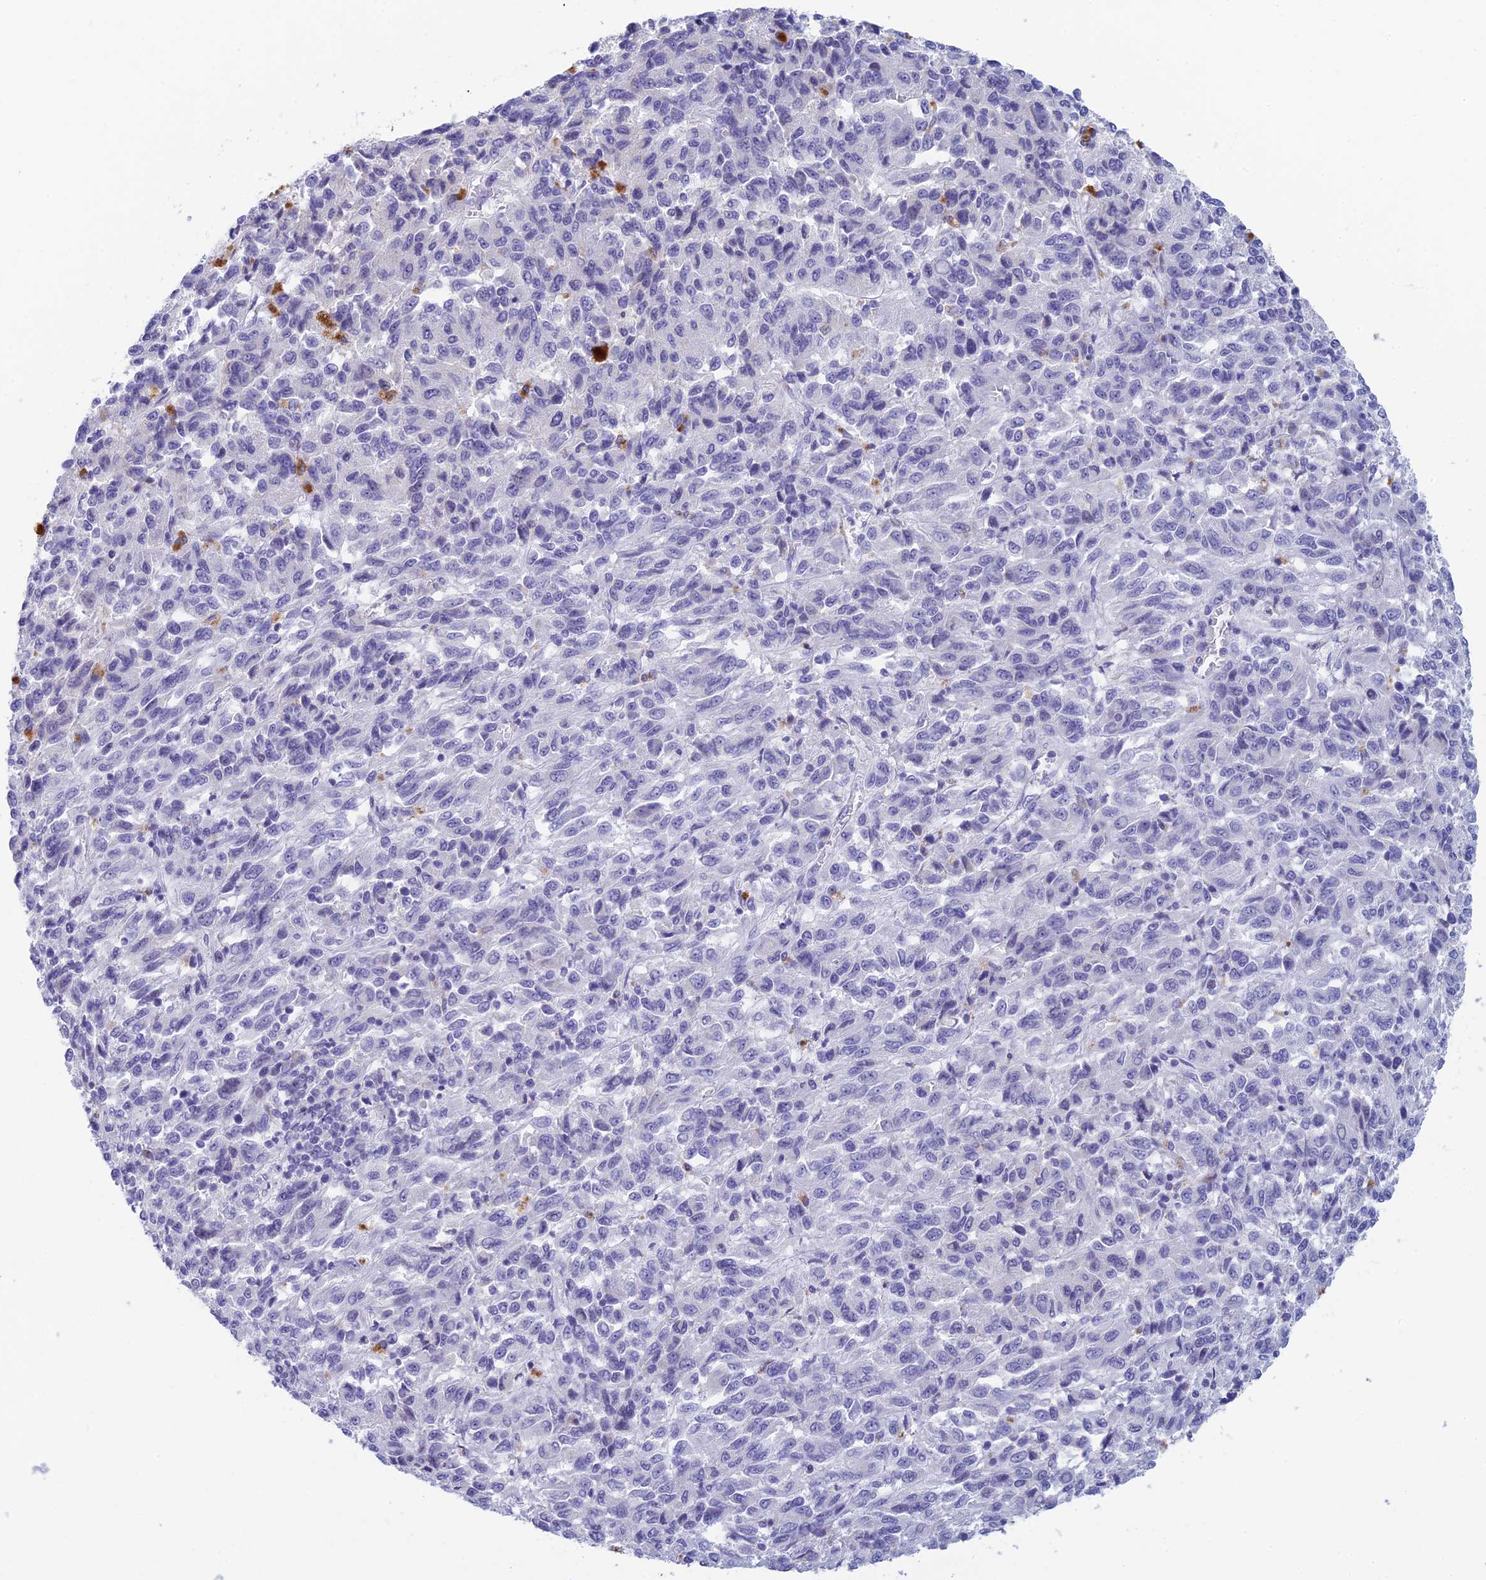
{"staining": {"intensity": "negative", "quantity": "none", "location": "none"}, "tissue": "melanoma", "cell_type": "Tumor cells", "image_type": "cancer", "snomed": [{"axis": "morphology", "description": "Malignant melanoma, Metastatic site"}, {"axis": "topography", "description": "Lung"}], "caption": "Image shows no significant protein positivity in tumor cells of melanoma.", "gene": "REXO5", "patient": {"sex": "male", "age": 64}}